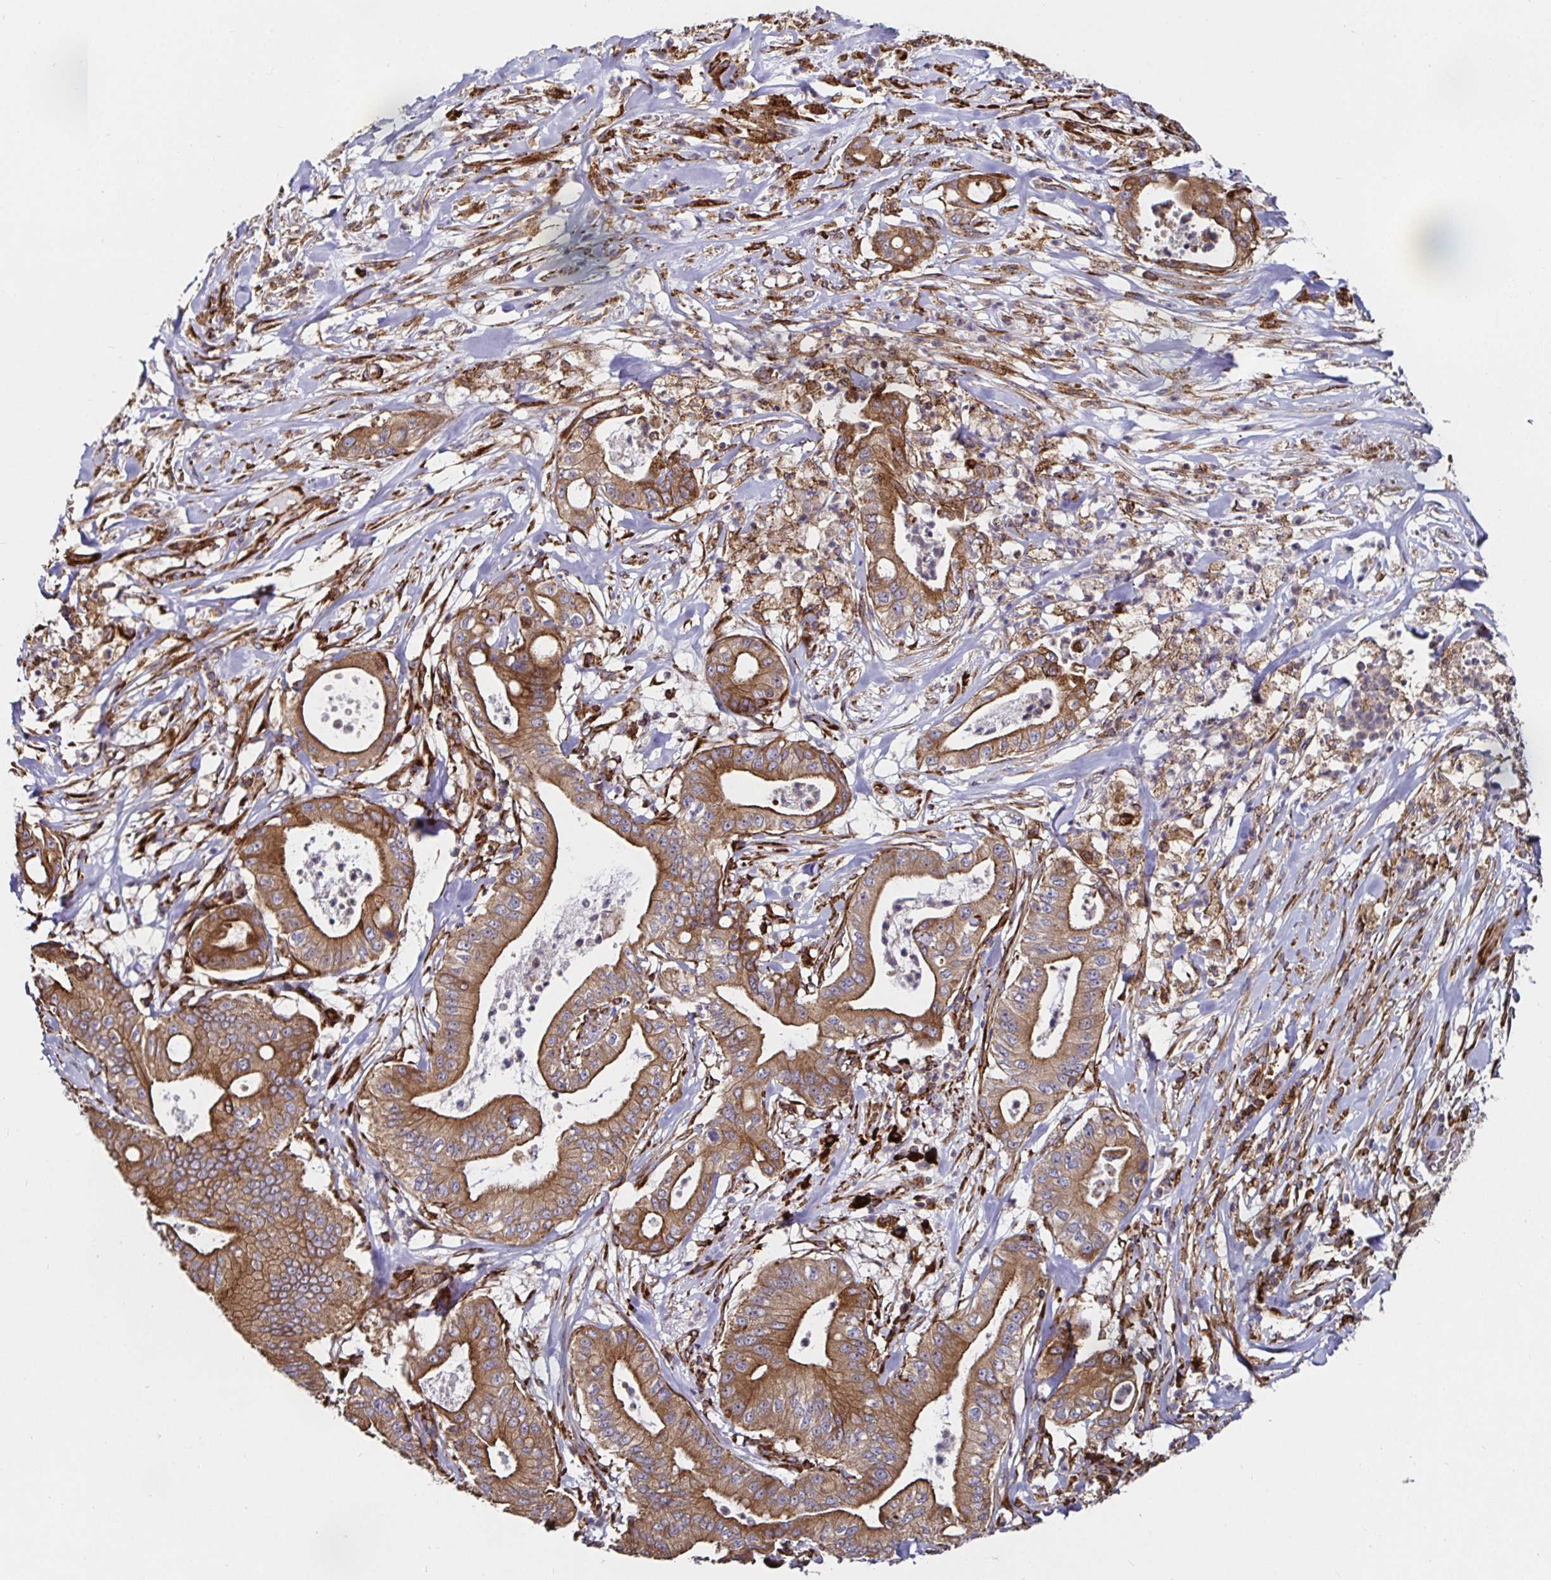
{"staining": {"intensity": "moderate", "quantity": ">75%", "location": "cytoplasmic/membranous"}, "tissue": "pancreatic cancer", "cell_type": "Tumor cells", "image_type": "cancer", "snomed": [{"axis": "morphology", "description": "Adenocarcinoma, NOS"}, {"axis": "topography", "description": "Pancreas"}], "caption": "Human pancreatic adenocarcinoma stained for a protein (brown) demonstrates moderate cytoplasmic/membranous positive expression in about >75% of tumor cells.", "gene": "SMYD3", "patient": {"sex": "male", "age": 71}}